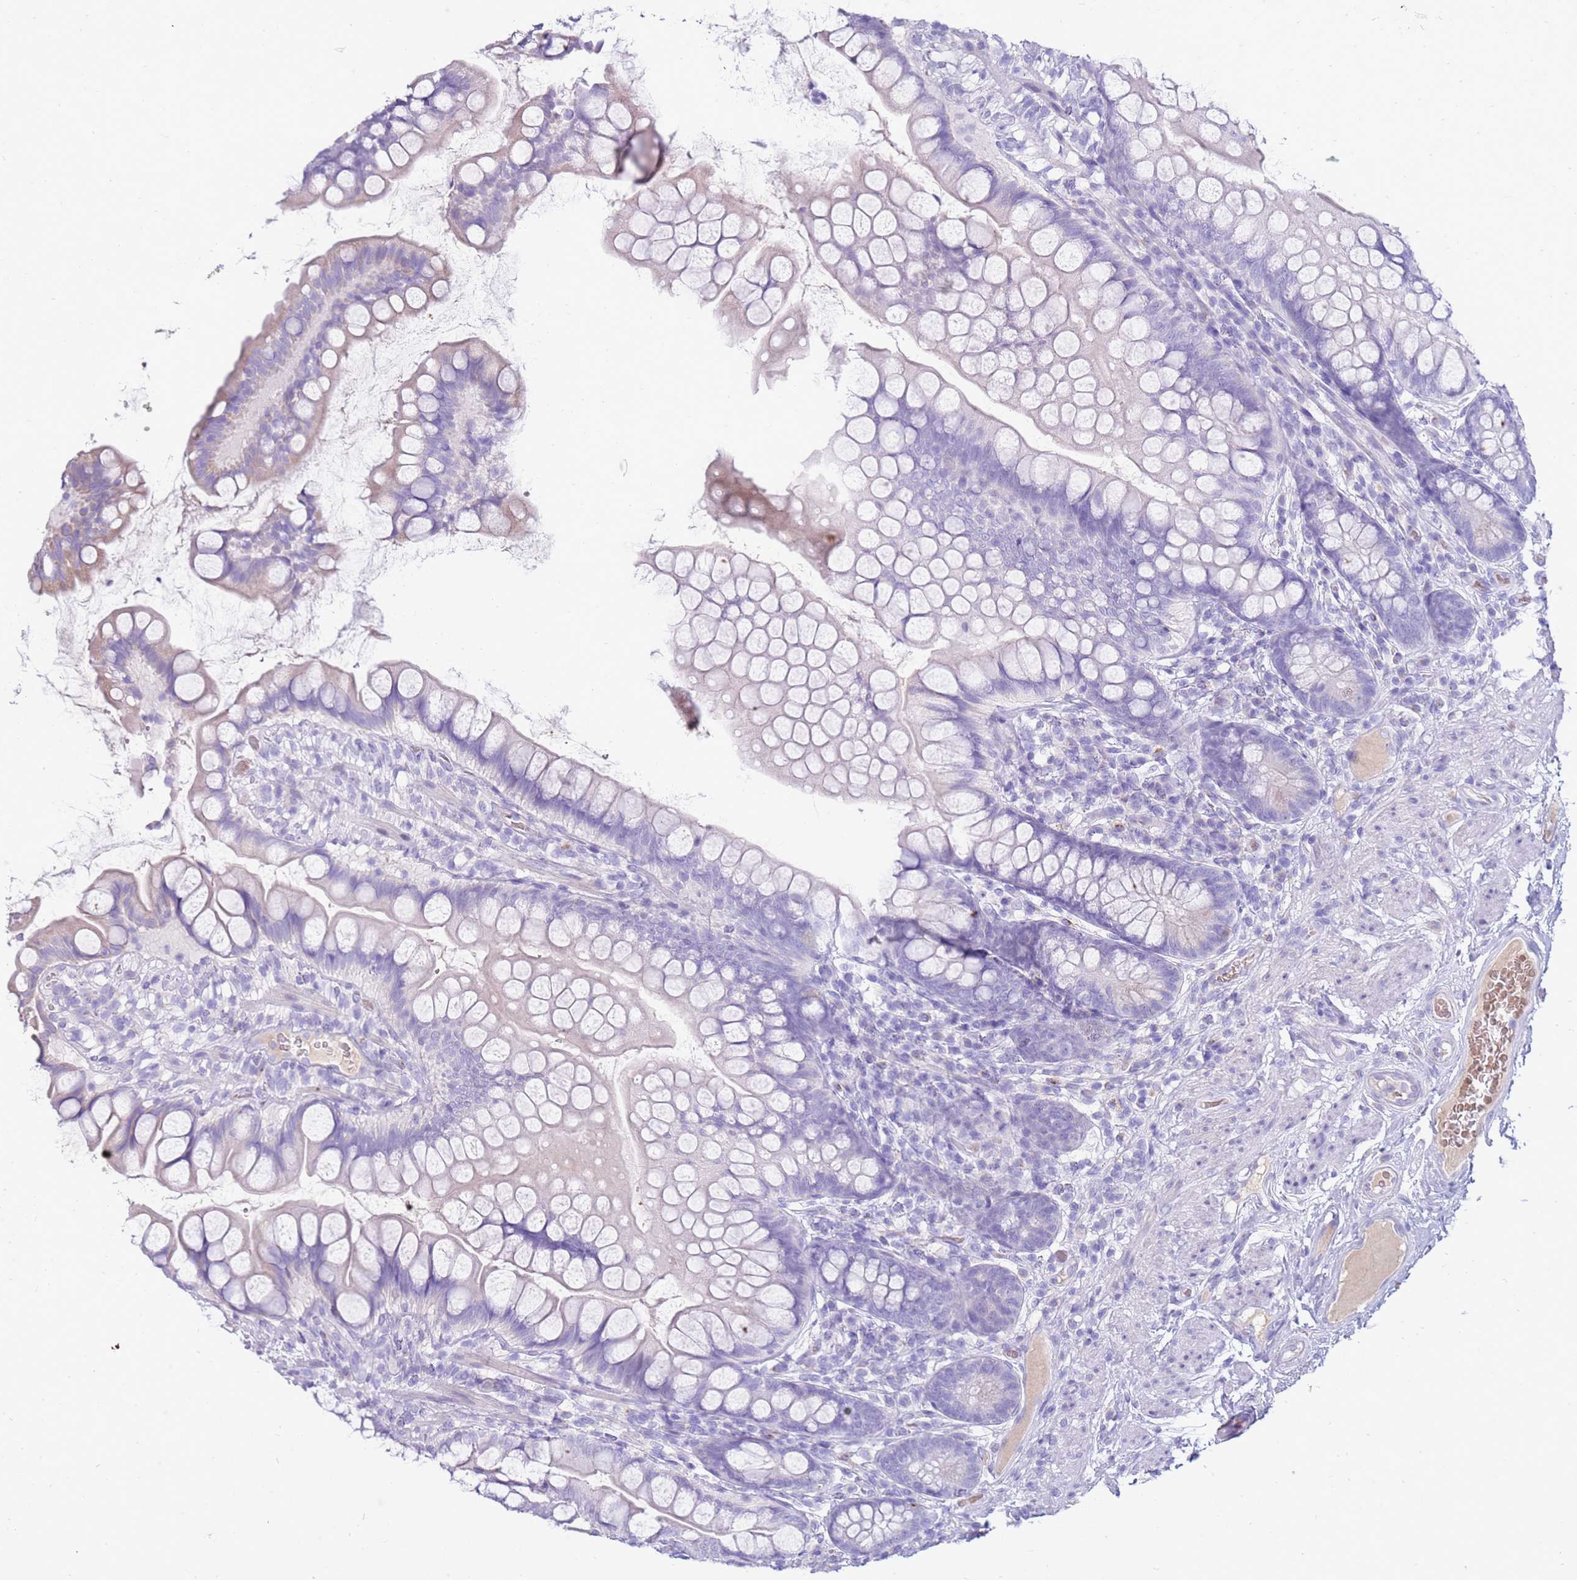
{"staining": {"intensity": "negative", "quantity": "none", "location": "none"}, "tissue": "small intestine", "cell_type": "Glandular cells", "image_type": "normal", "snomed": [{"axis": "morphology", "description": "Normal tissue, NOS"}, {"axis": "topography", "description": "Small intestine"}], "caption": "A high-resolution image shows IHC staining of unremarkable small intestine, which displays no significant staining in glandular cells. (Brightfield microscopy of DAB immunohistochemistry (IHC) at high magnification).", "gene": "EVPLL", "patient": {"sex": "male", "age": 70}}